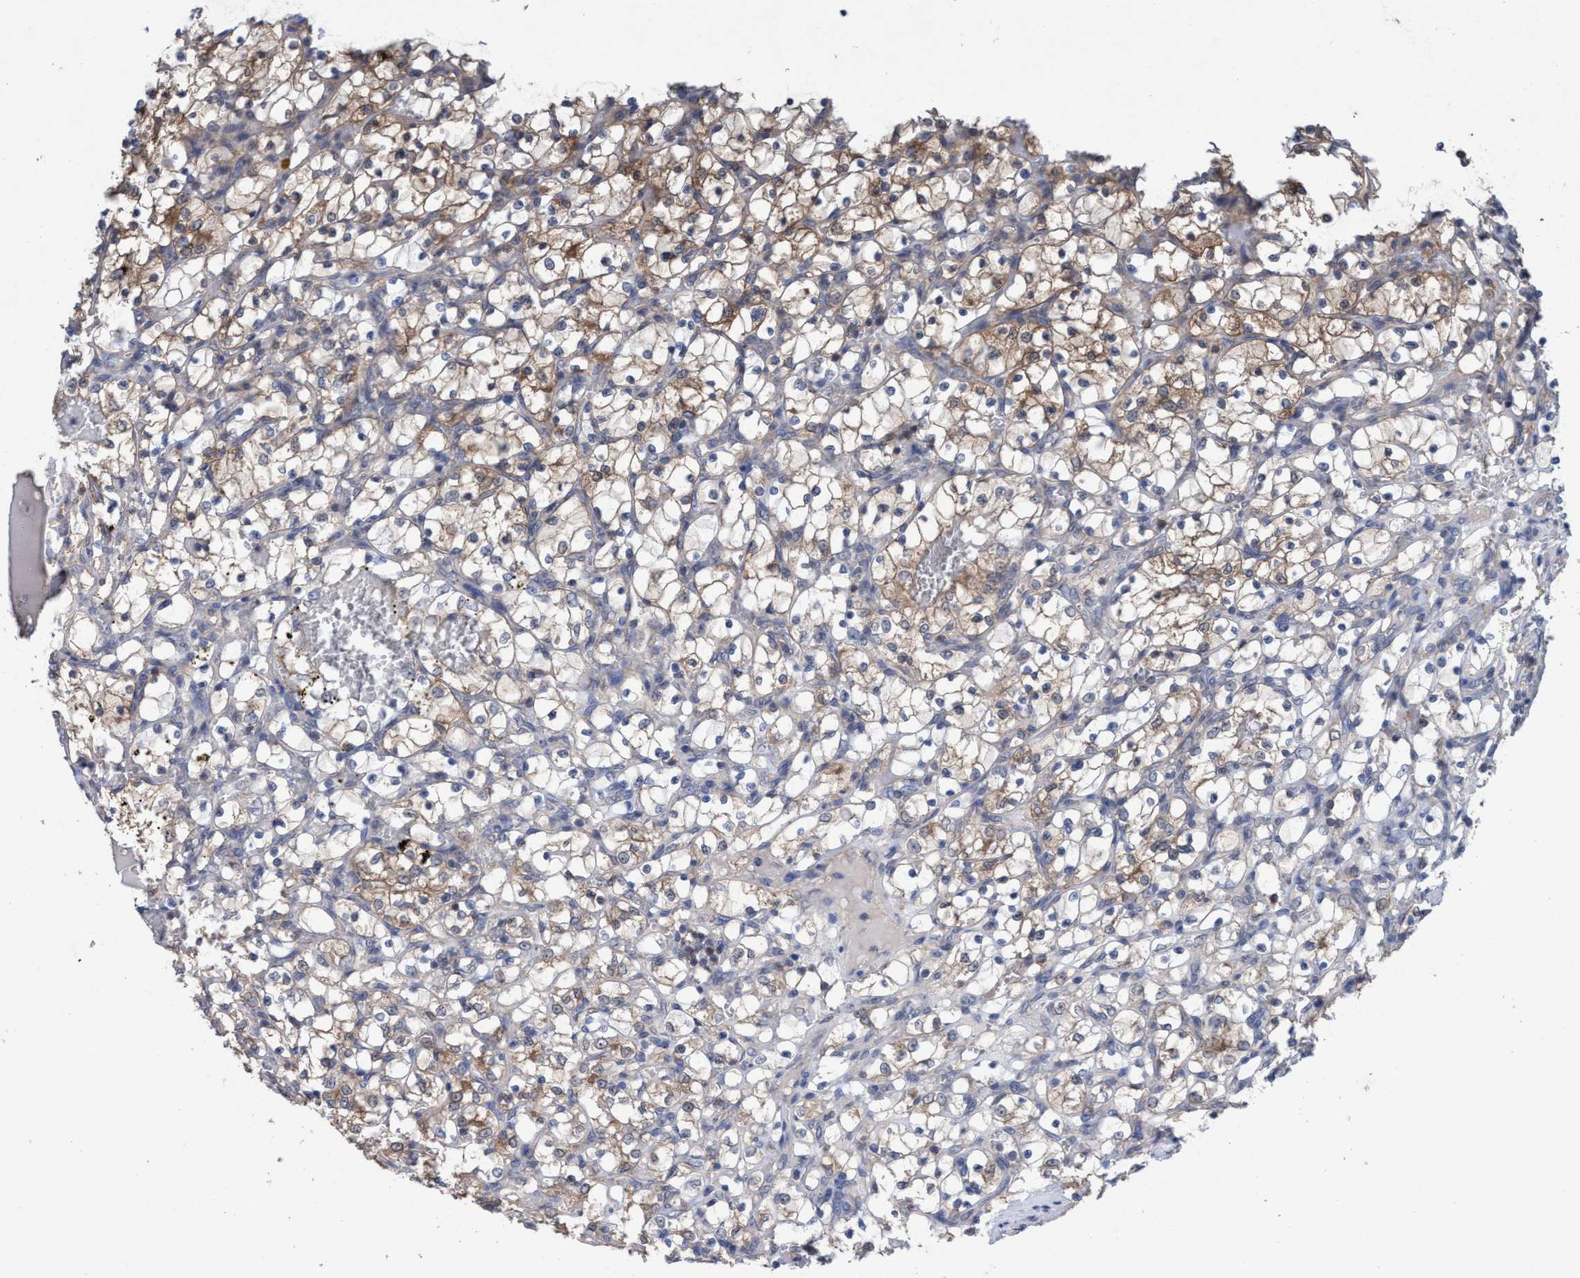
{"staining": {"intensity": "moderate", "quantity": "25%-75%", "location": "cytoplasmic/membranous"}, "tissue": "renal cancer", "cell_type": "Tumor cells", "image_type": "cancer", "snomed": [{"axis": "morphology", "description": "Adenocarcinoma, NOS"}, {"axis": "topography", "description": "Kidney"}], "caption": "Human adenocarcinoma (renal) stained for a protein (brown) demonstrates moderate cytoplasmic/membranous positive expression in about 25%-75% of tumor cells.", "gene": "GLOD4", "patient": {"sex": "female", "age": 69}}